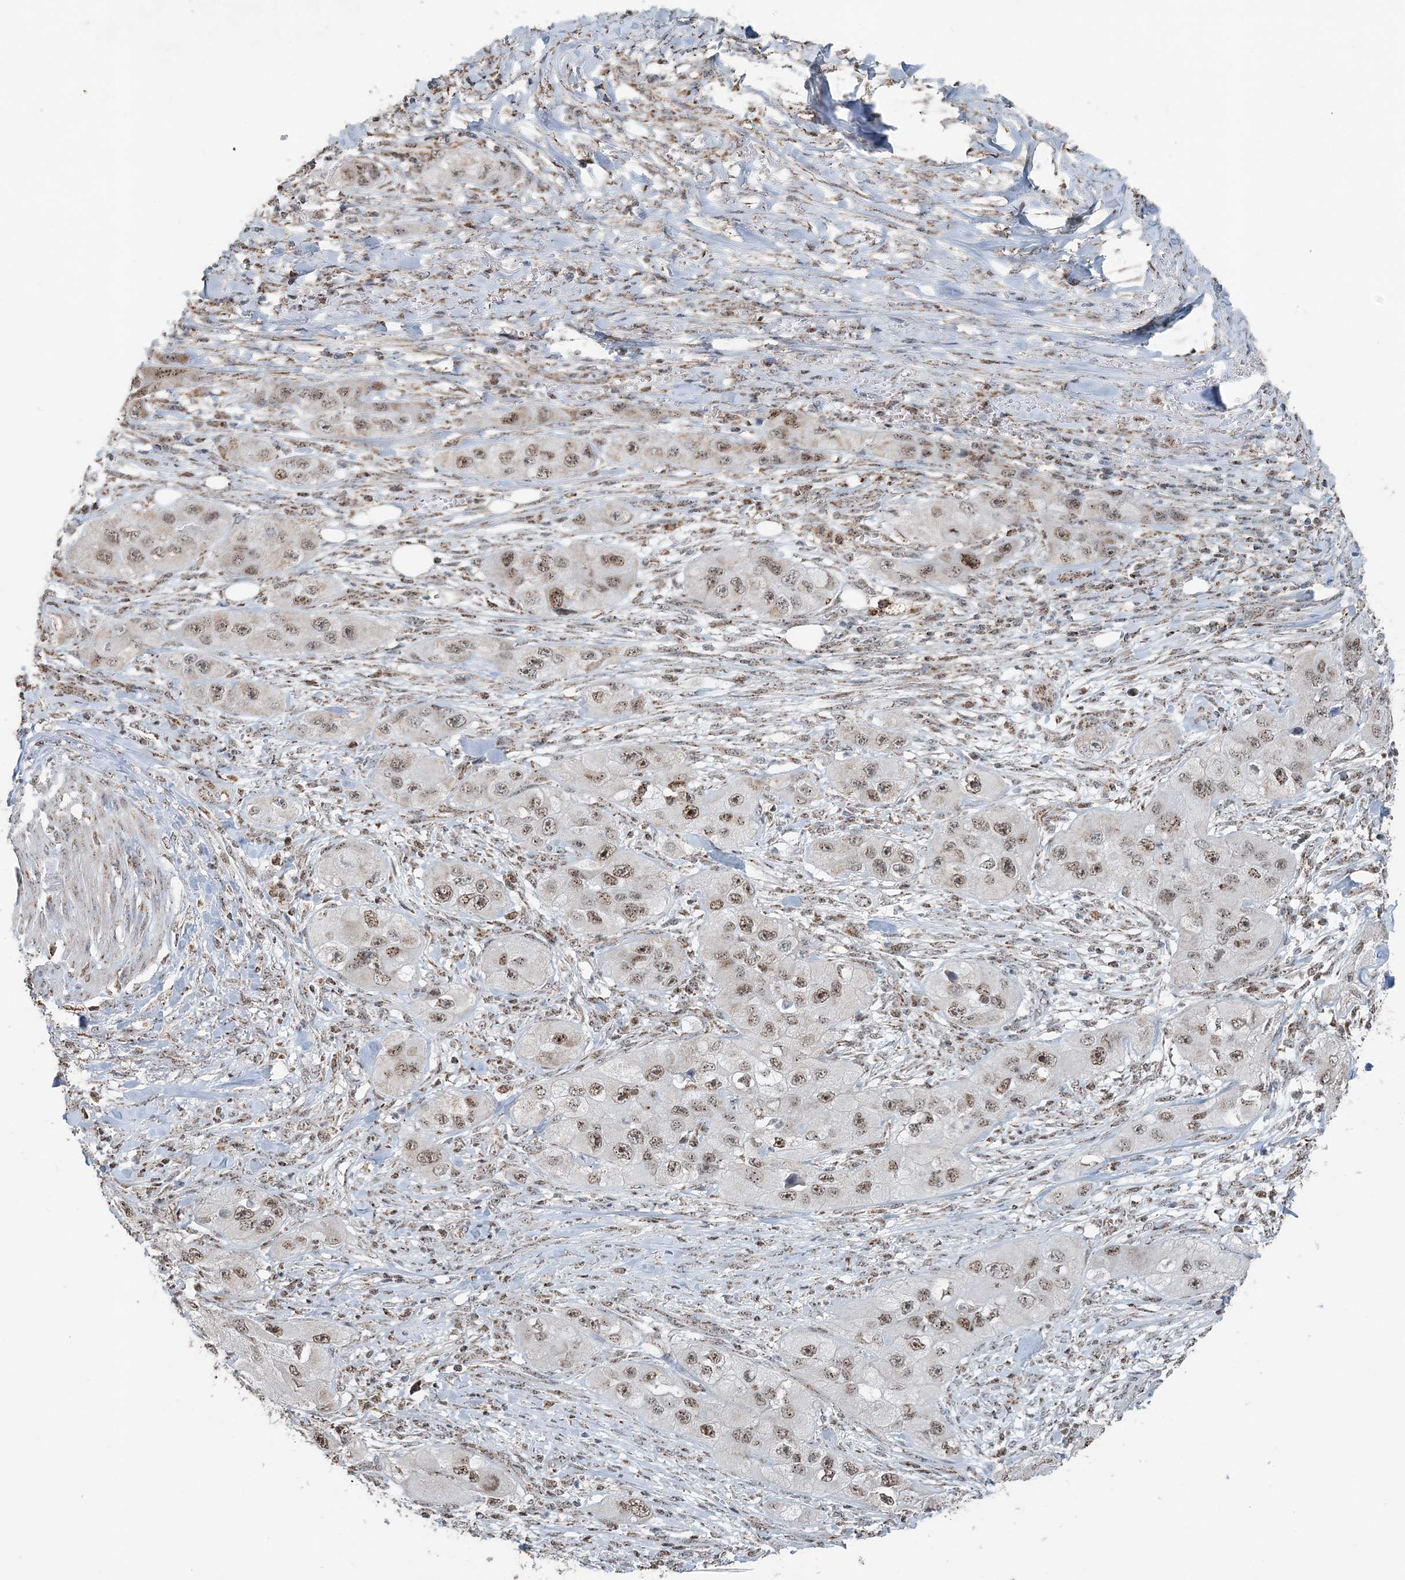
{"staining": {"intensity": "moderate", "quantity": ">75%", "location": "nuclear"}, "tissue": "skin cancer", "cell_type": "Tumor cells", "image_type": "cancer", "snomed": [{"axis": "morphology", "description": "Squamous cell carcinoma, NOS"}, {"axis": "topography", "description": "Skin"}, {"axis": "topography", "description": "Subcutis"}], "caption": "This image demonstrates immunohistochemistry staining of human skin cancer, with medium moderate nuclear positivity in about >75% of tumor cells.", "gene": "SUCLG1", "patient": {"sex": "male", "age": 73}}